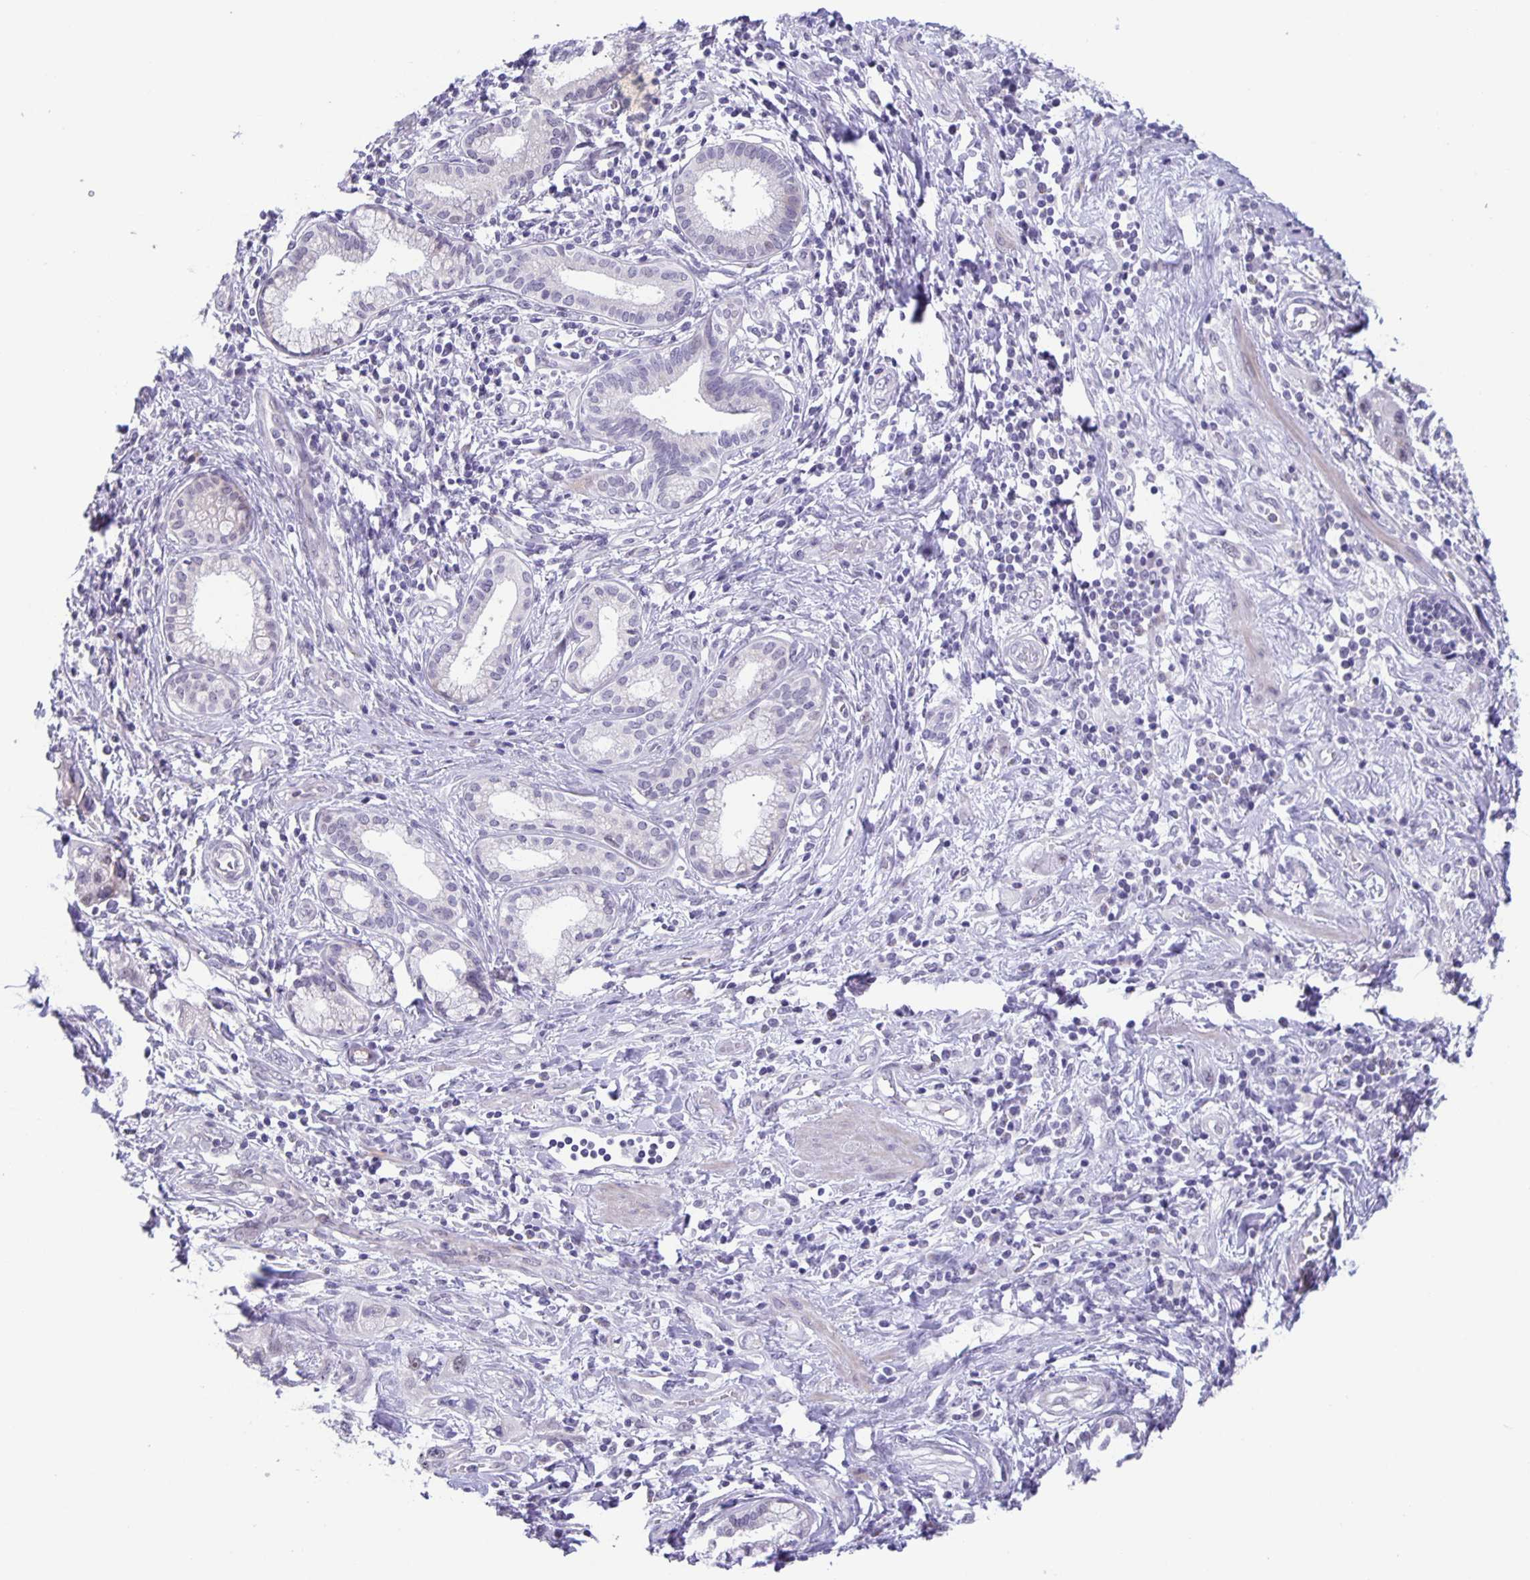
{"staining": {"intensity": "negative", "quantity": "none", "location": "none"}, "tissue": "pancreatic cancer", "cell_type": "Tumor cells", "image_type": "cancer", "snomed": [{"axis": "morphology", "description": "Adenocarcinoma, NOS"}, {"axis": "topography", "description": "Pancreas"}], "caption": "An image of pancreatic cancer (adenocarcinoma) stained for a protein reveals no brown staining in tumor cells.", "gene": "PHRF1", "patient": {"sex": "female", "age": 66}}